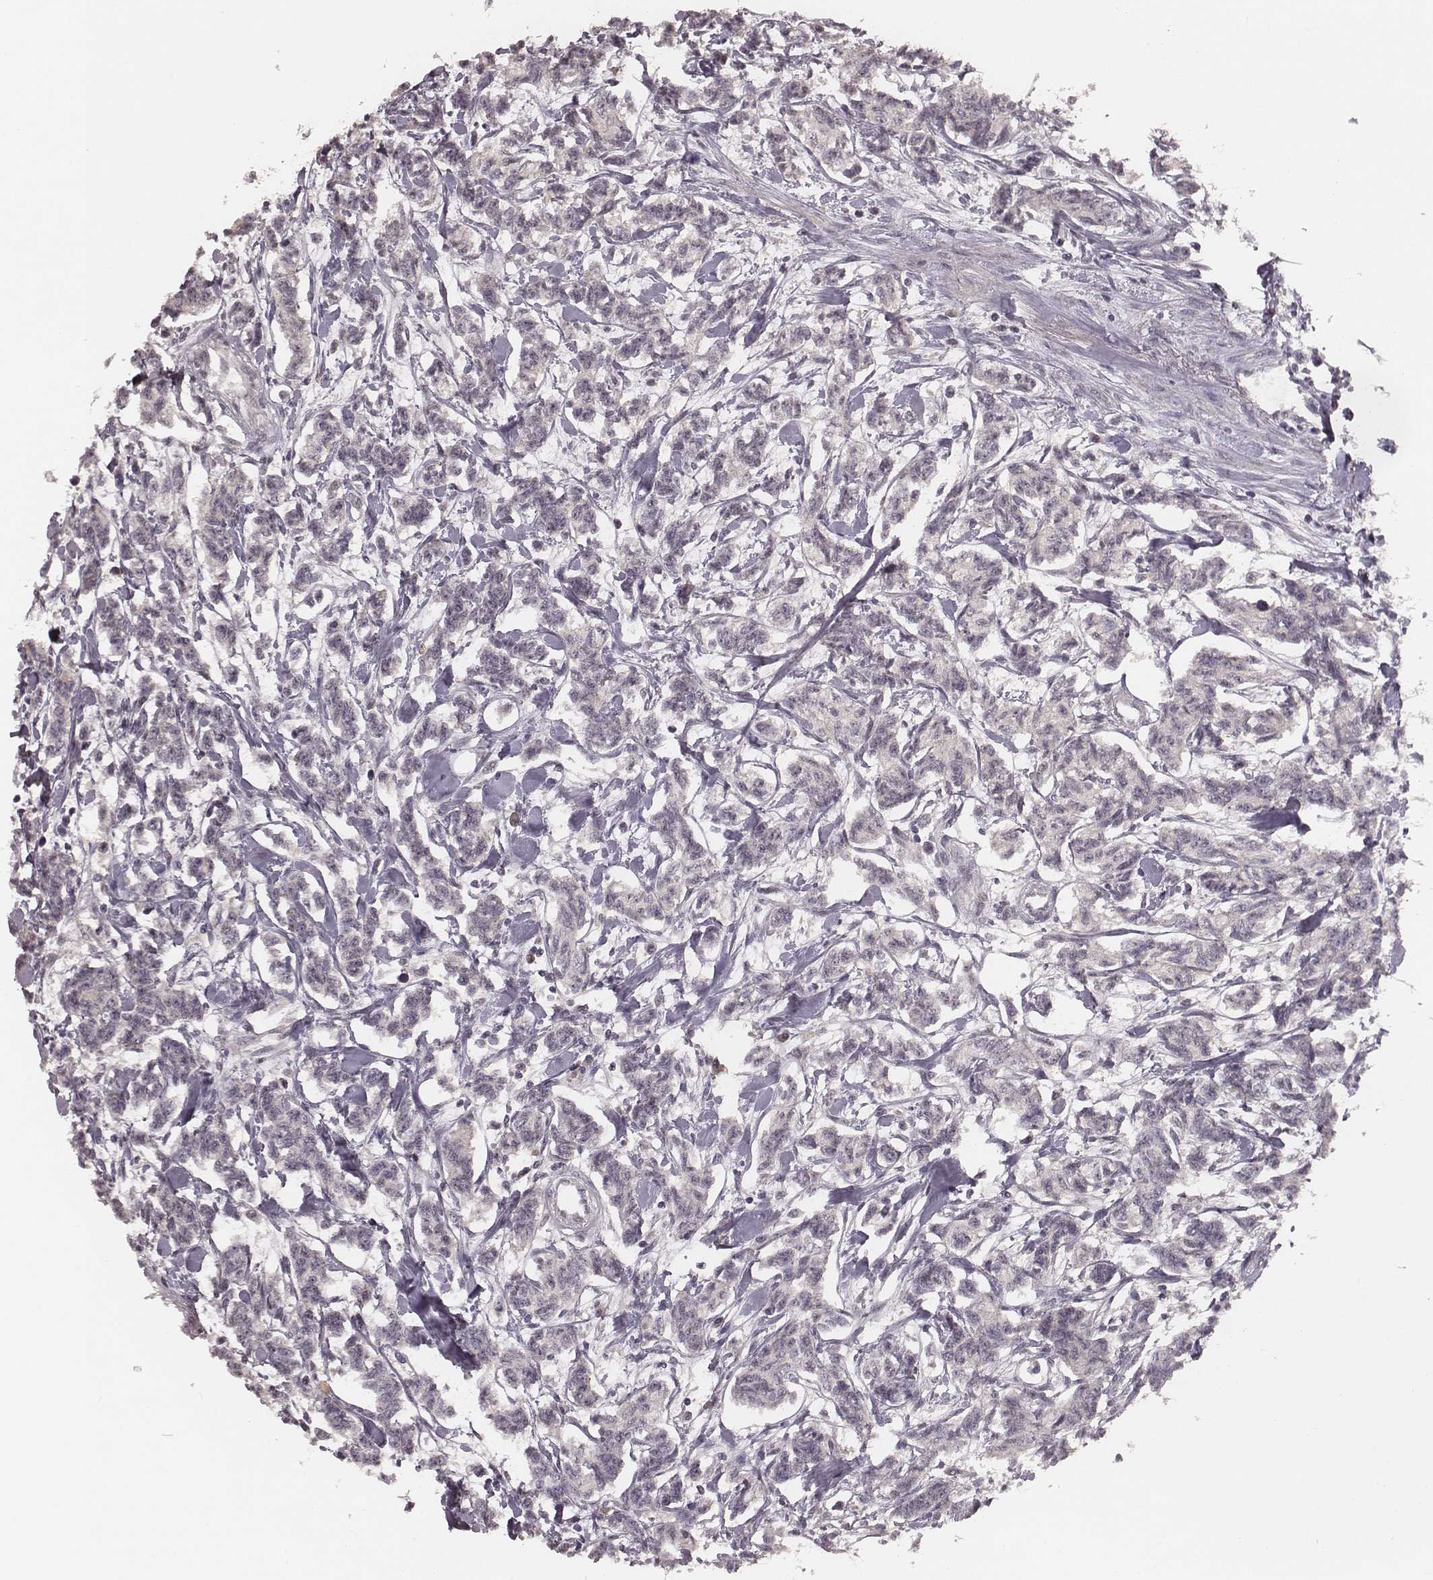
{"staining": {"intensity": "negative", "quantity": "none", "location": "none"}, "tissue": "carcinoid", "cell_type": "Tumor cells", "image_type": "cancer", "snomed": [{"axis": "morphology", "description": "Carcinoid, malignant, NOS"}, {"axis": "topography", "description": "Kidney"}], "caption": "Carcinoid was stained to show a protein in brown. There is no significant positivity in tumor cells.", "gene": "LY6K", "patient": {"sex": "female", "age": 41}}